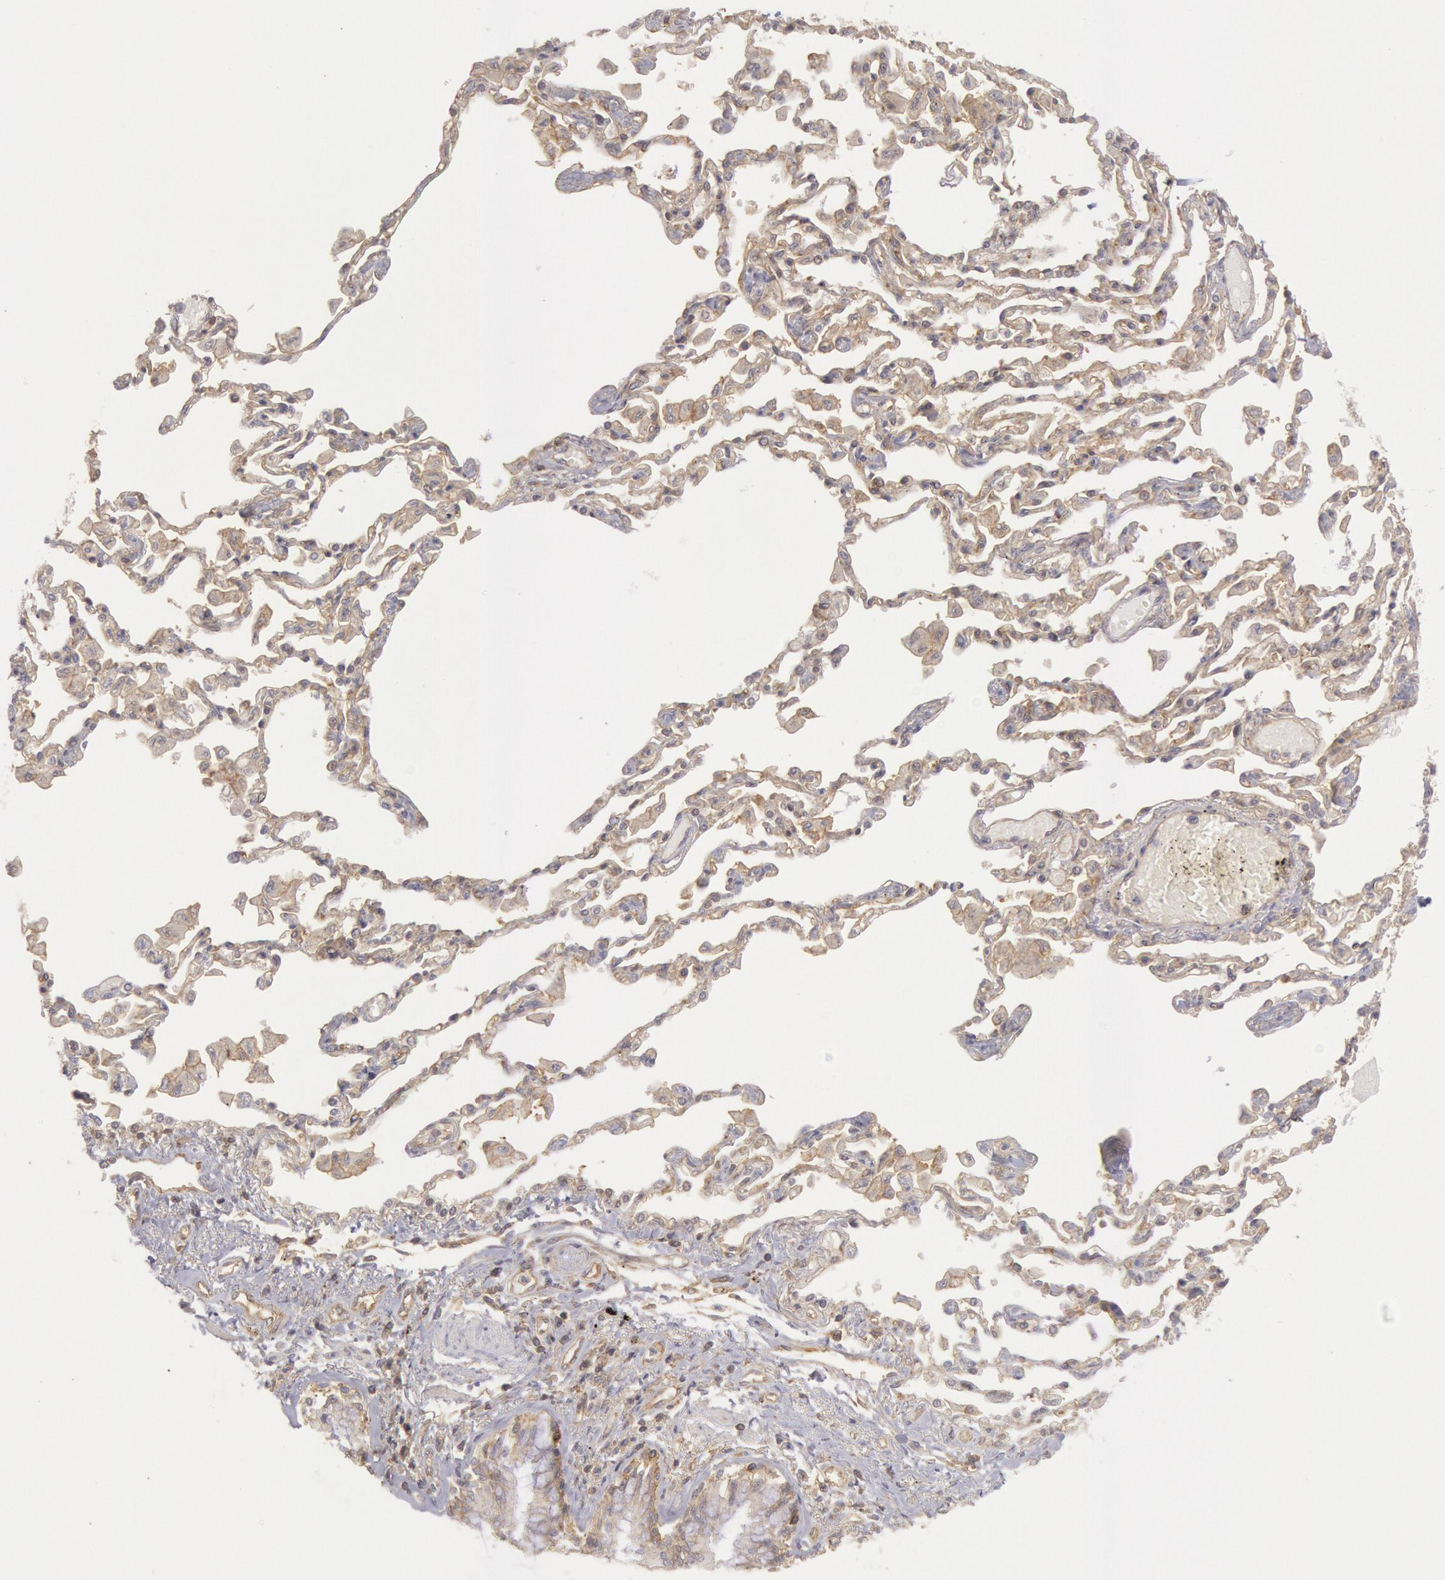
{"staining": {"intensity": "negative", "quantity": "none", "location": "none"}, "tissue": "adipose tissue", "cell_type": "Adipocytes", "image_type": "normal", "snomed": [{"axis": "morphology", "description": "Normal tissue, NOS"}, {"axis": "morphology", "description": "Adenocarcinoma, NOS"}, {"axis": "topography", "description": "Cartilage tissue"}, {"axis": "topography", "description": "Lung"}], "caption": "The IHC photomicrograph has no significant staining in adipocytes of adipose tissue. (Brightfield microscopy of DAB immunohistochemistry (IHC) at high magnification).", "gene": "STX4", "patient": {"sex": "female", "age": 67}}